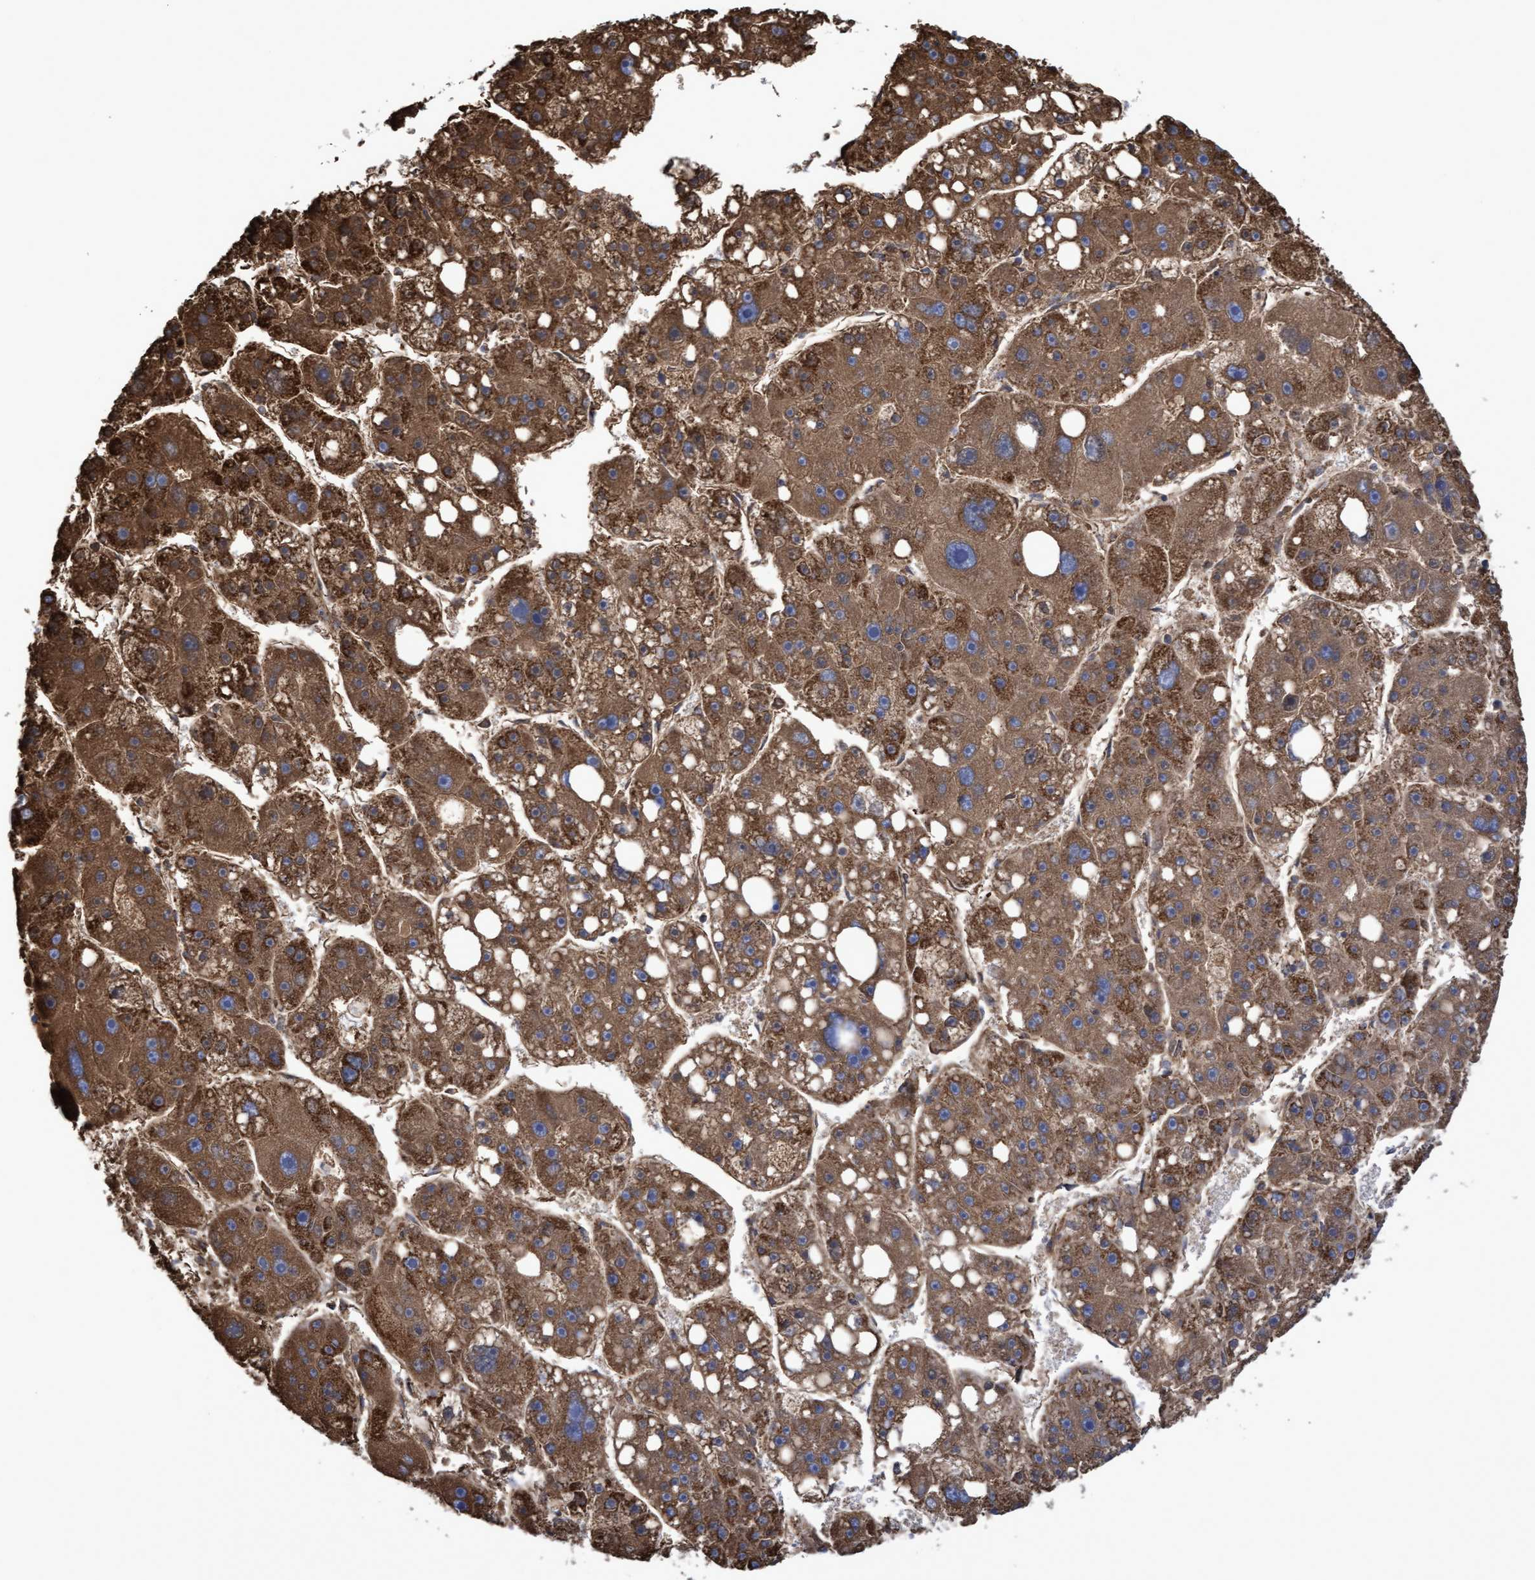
{"staining": {"intensity": "moderate", "quantity": ">75%", "location": "cytoplasmic/membranous"}, "tissue": "liver cancer", "cell_type": "Tumor cells", "image_type": "cancer", "snomed": [{"axis": "morphology", "description": "Carcinoma, Hepatocellular, NOS"}, {"axis": "topography", "description": "Liver"}], "caption": "High-power microscopy captured an immunohistochemistry image of liver hepatocellular carcinoma, revealing moderate cytoplasmic/membranous expression in about >75% of tumor cells.", "gene": "COBL", "patient": {"sex": "female", "age": 61}}